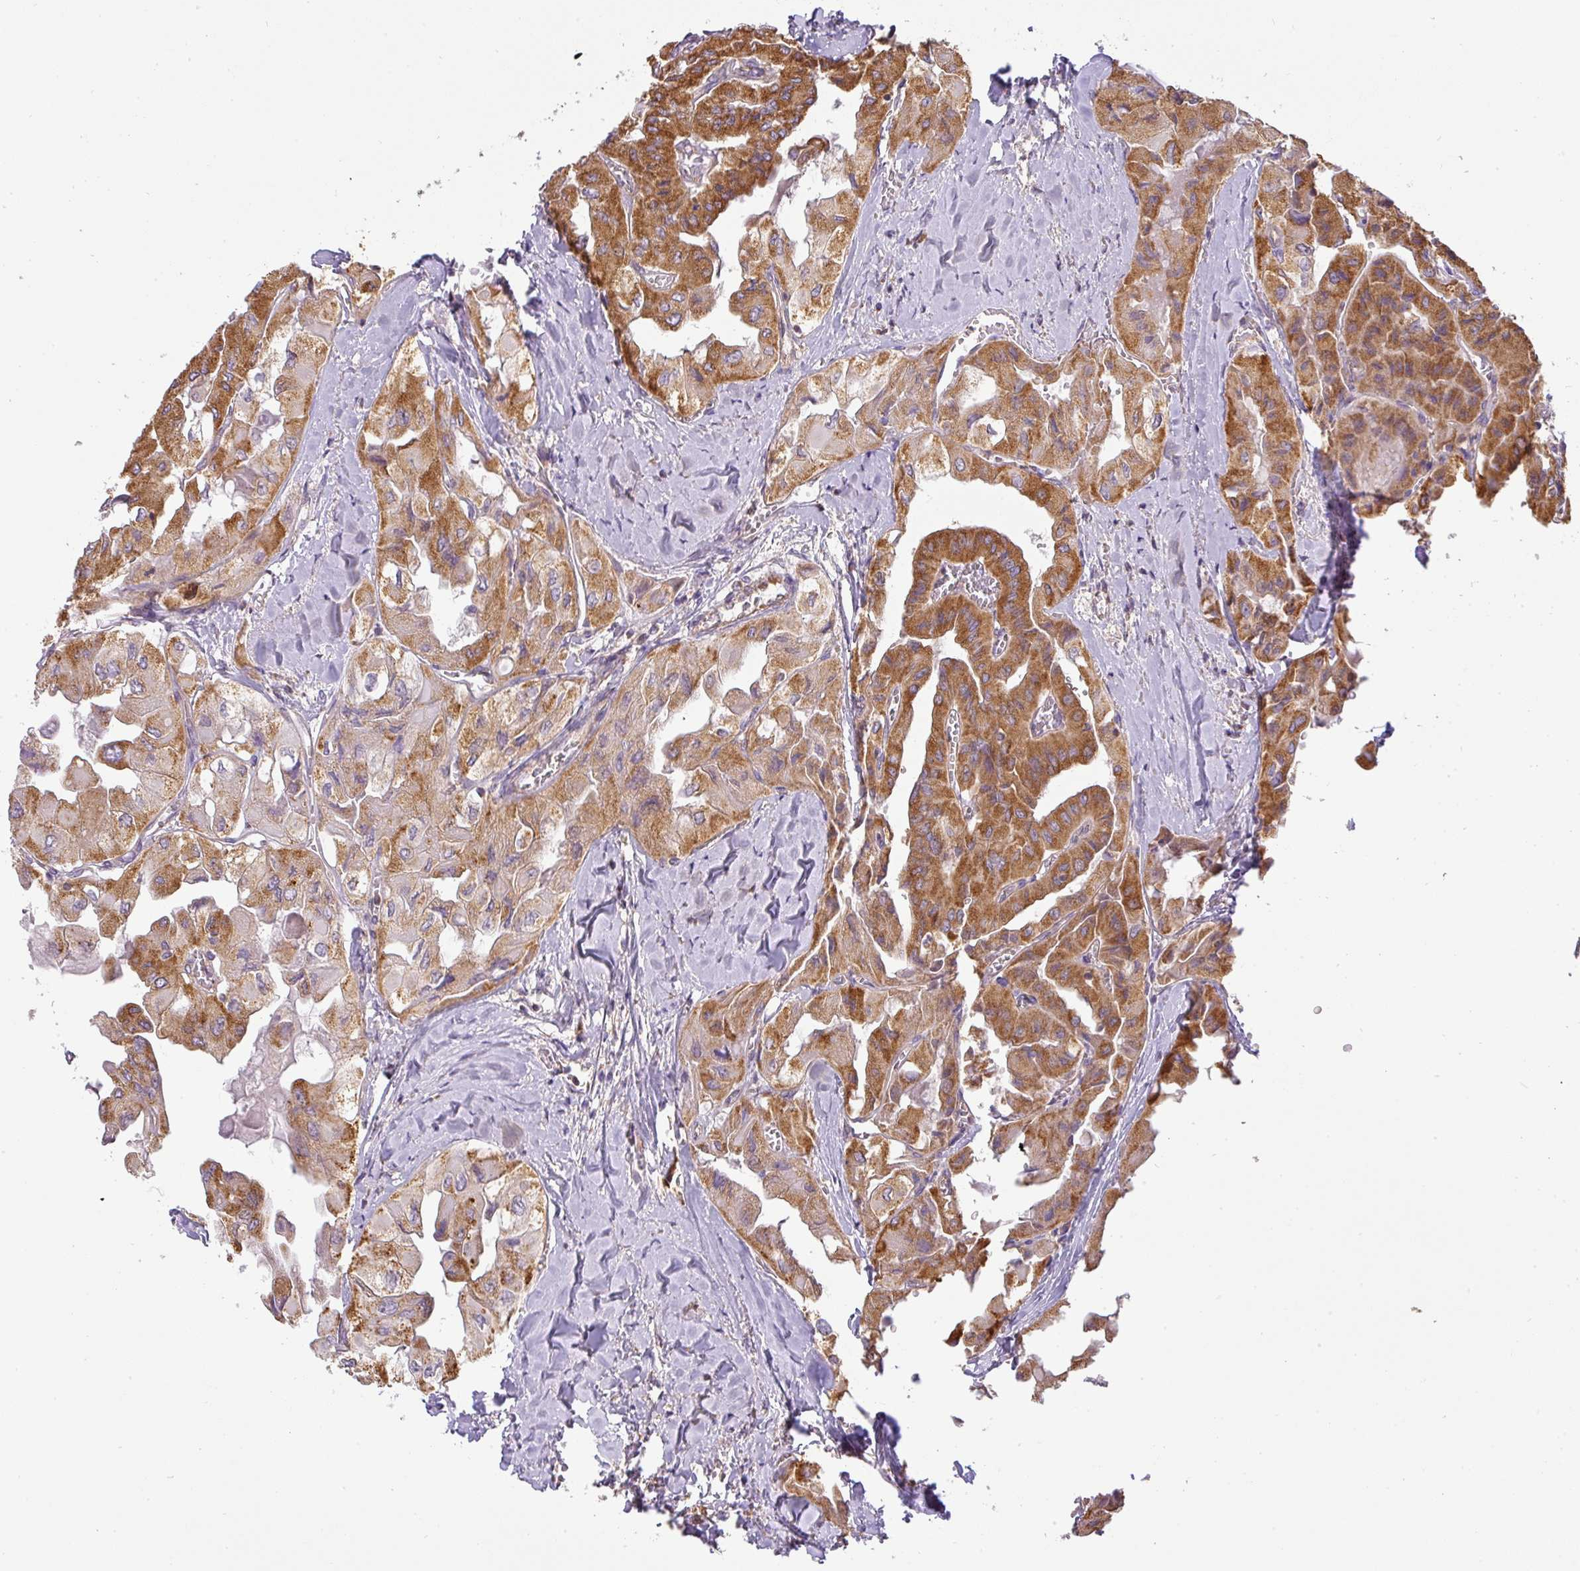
{"staining": {"intensity": "strong", "quantity": "25%-75%", "location": "cytoplasmic/membranous"}, "tissue": "thyroid cancer", "cell_type": "Tumor cells", "image_type": "cancer", "snomed": [{"axis": "morphology", "description": "Normal tissue, NOS"}, {"axis": "morphology", "description": "Papillary adenocarcinoma, NOS"}, {"axis": "topography", "description": "Thyroid gland"}], "caption": "Strong cytoplasmic/membranous expression for a protein is appreciated in approximately 25%-75% of tumor cells of papillary adenocarcinoma (thyroid) using IHC.", "gene": "ZNF211", "patient": {"sex": "female", "age": 59}}